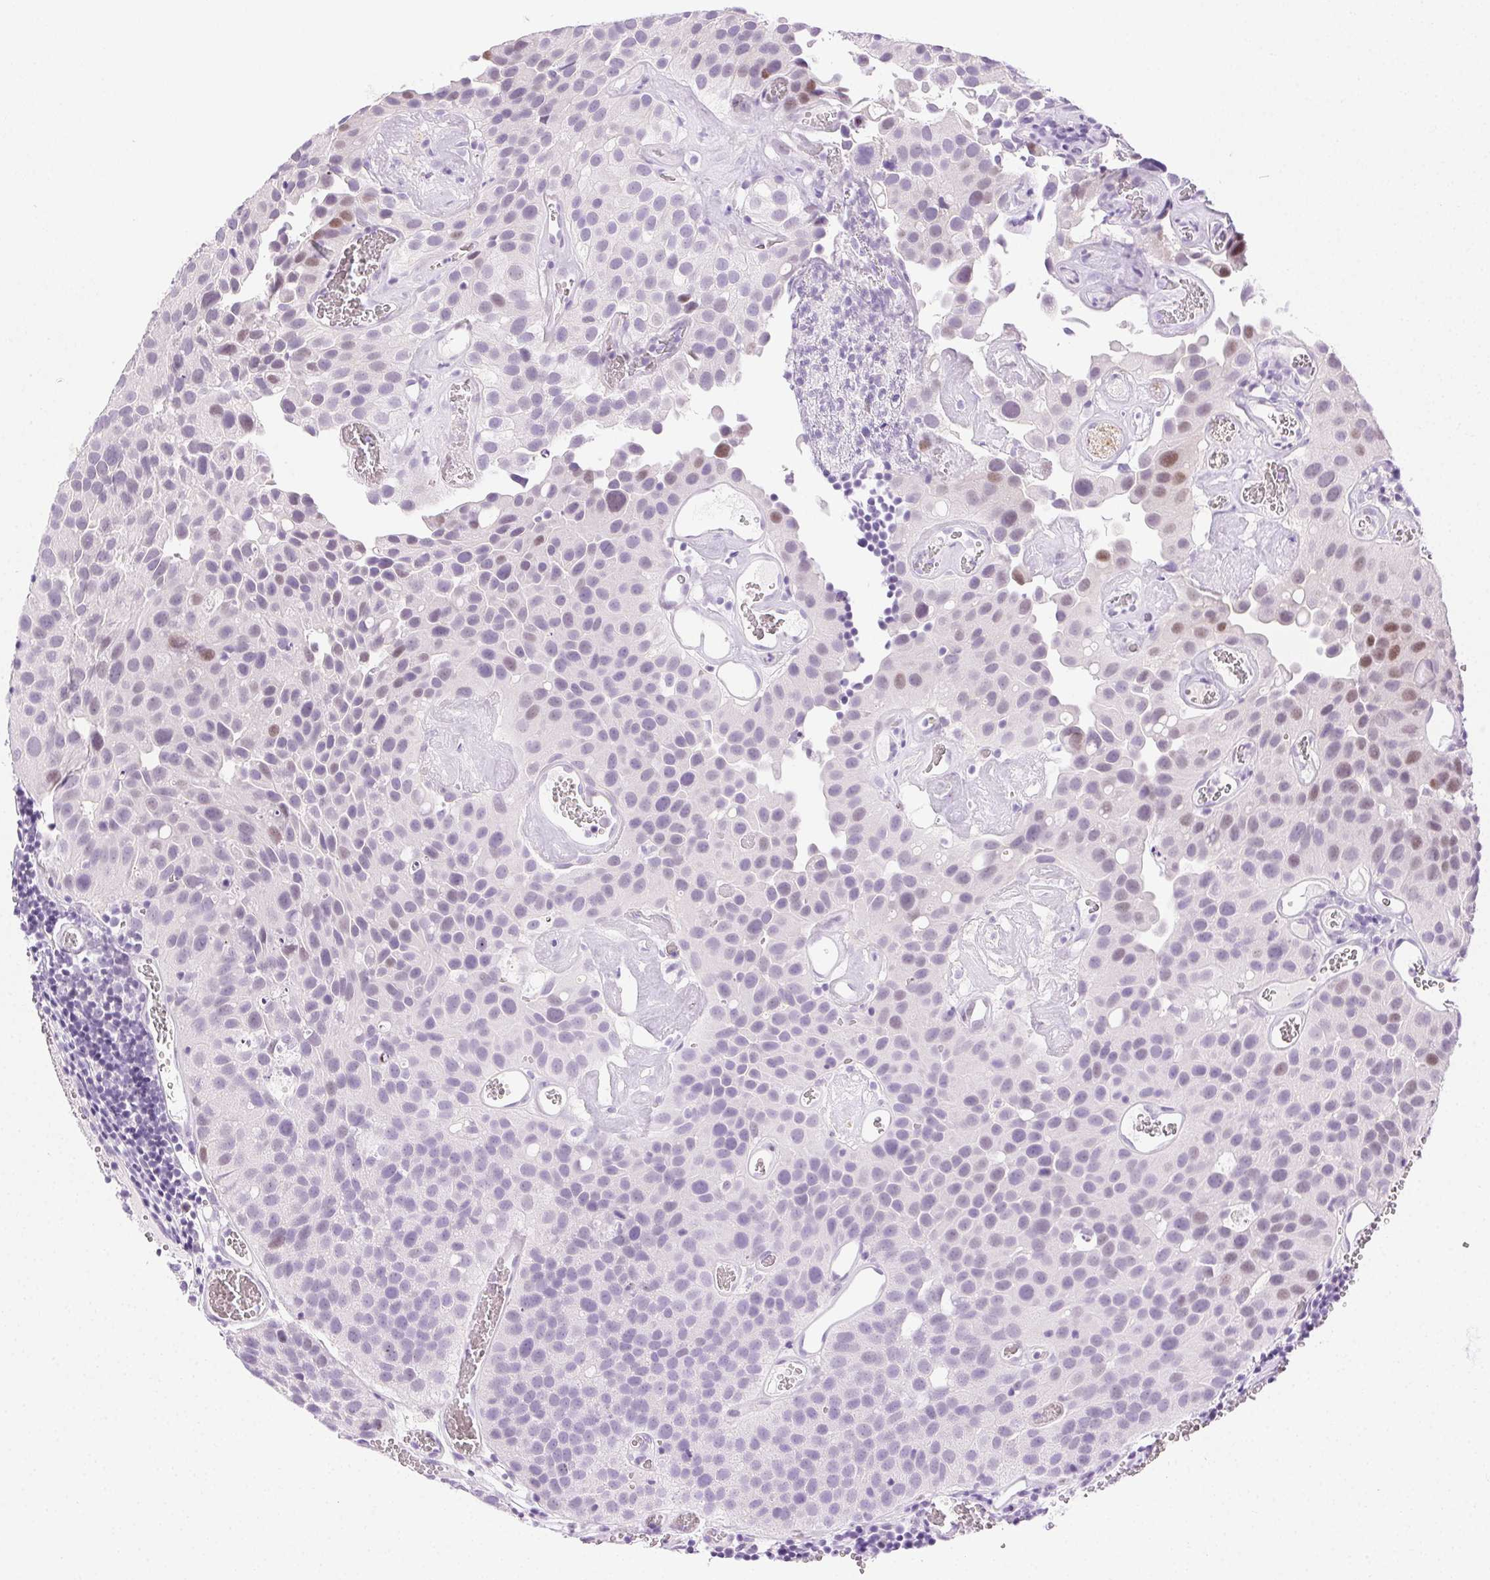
{"staining": {"intensity": "negative", "quantity": "none", "location": "none"}, "tissue": "urothelial cancer", "cell_type": "Tumor cells", "image_type": "cancer", "snomed": [{"axis": "morphology", "description": "Urothelial carcinoma, Low grade"}, {"axis": "topography", "description": "Urinary bladder"}], "caption": "Protein analysis of urothelial cancer displays no significant staining in tumor cells. (DAB (3,3'-diaminobenzidine) immunohistochemistry (IHC), high magnification).", "gene": "C20orf85", "patient": {"sex": "female", "age": 69}}